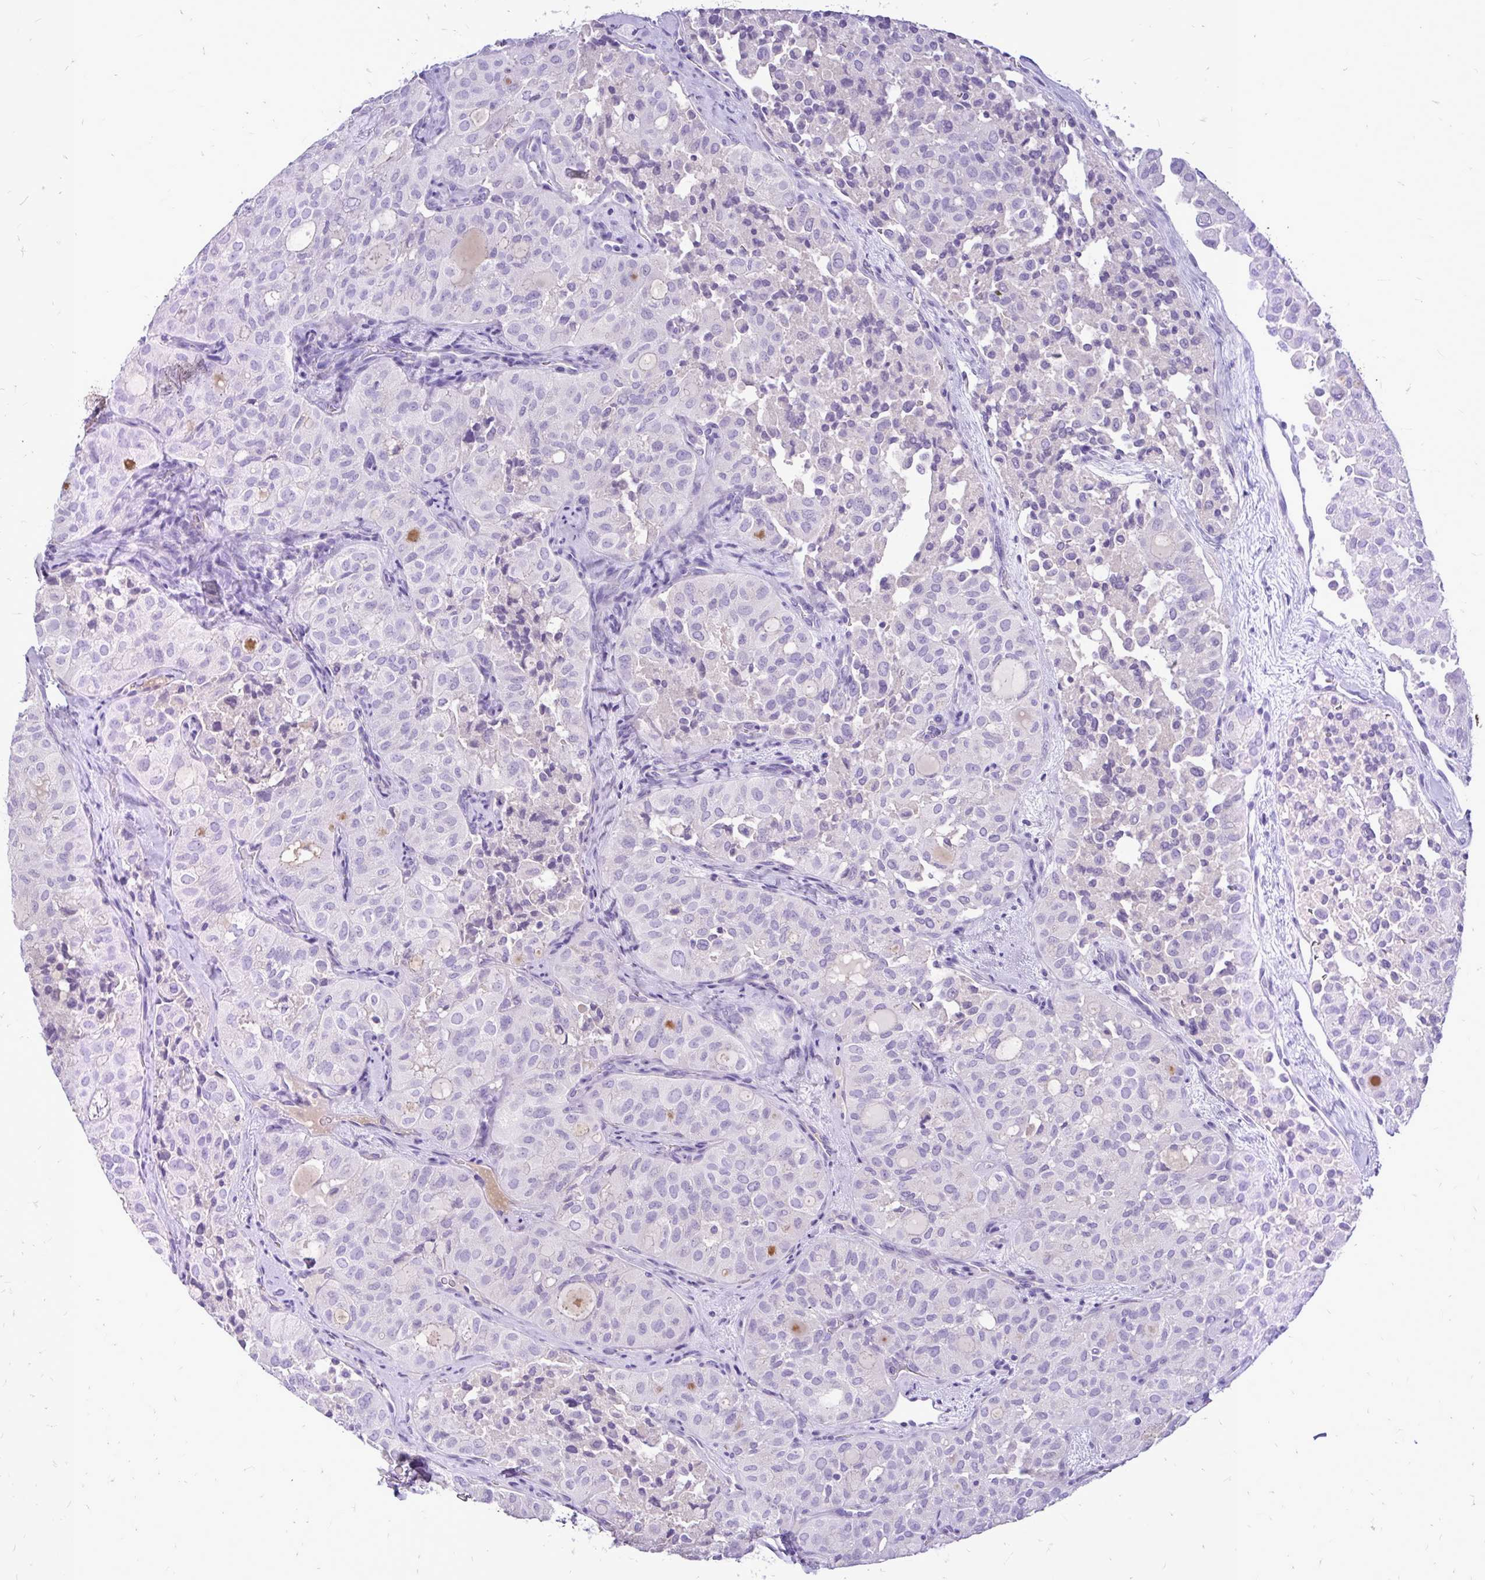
{"staining": {"intensity": "negative", "quantity": "none", "location": "none"}, "tissue": "thyroid cancer", "cell_type": "Tumor cells", "image_type": "cancer", "snomed": [{"axis": "morphology", "description": "Follicular adenoma carcinoma, NOS"}, {"axis": "topography", "description": "Thyroid gland"}], "caption": "Thyroid follicular adenoma carcinoma was stained to show a protein in brown. There is no significant staining in tumor cells.", "gene": "MAP1LC3A", "patient": {"sex": "male", "age": 75}}